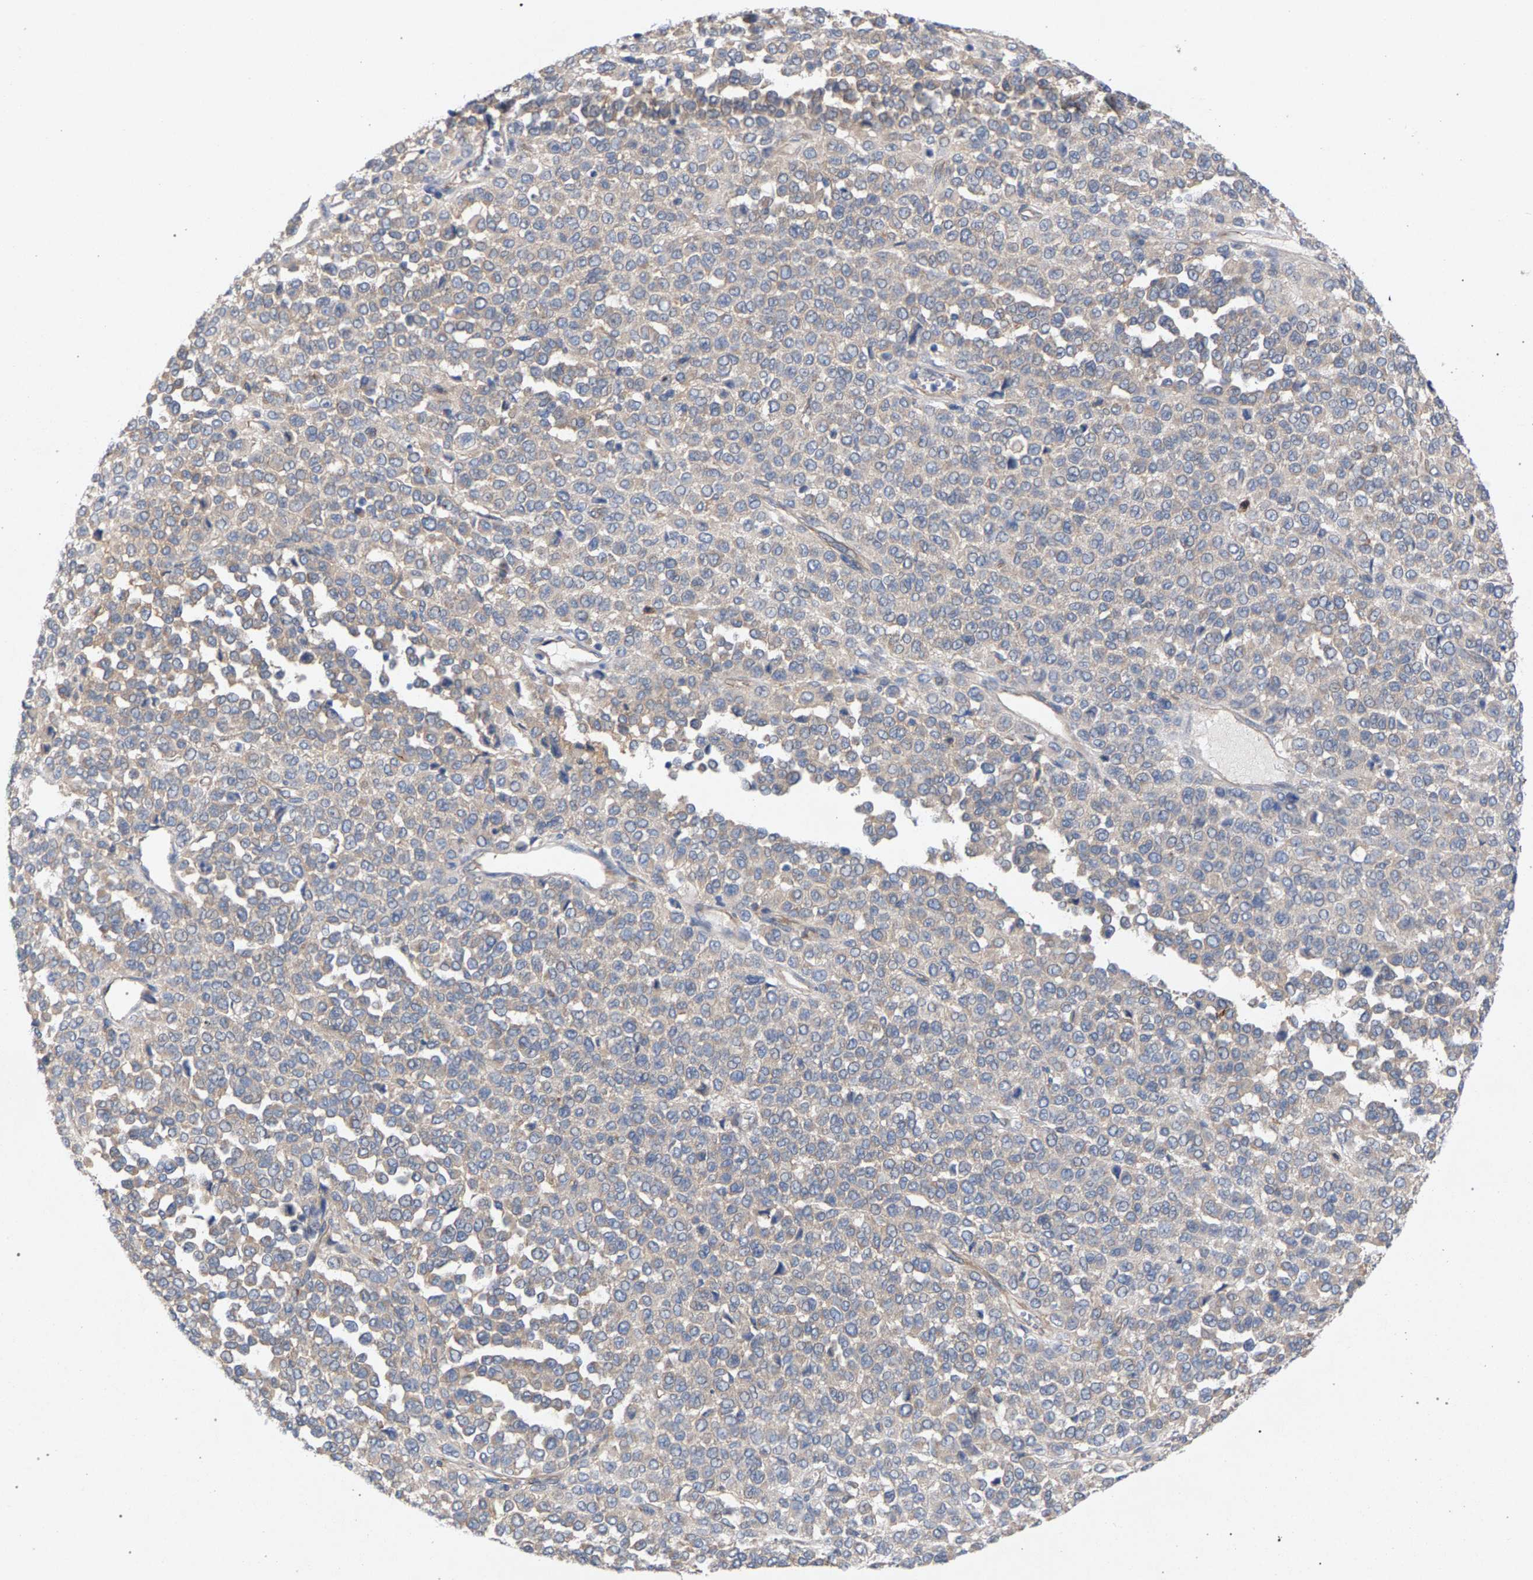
{"staining": {"intensity": "weak", "quantity": "<25%", "location": "cytoplasmic/membranous"}, "tissue": "melanoma", "cell_type": "Tumor cells", "image_type": "cancer", "snomed": [{"axis": "morphology", "description": "Malignant melanoma, Metastatic site"}, {"axis": "topography", "description": "Pancreas"}], "caption": "An IHC photomicrograph of melanoma is shown. There is no staining in tumor cells of melanoma.", "gene": "MAMDC2", "patient": {"sex": "female", "age": 30}}